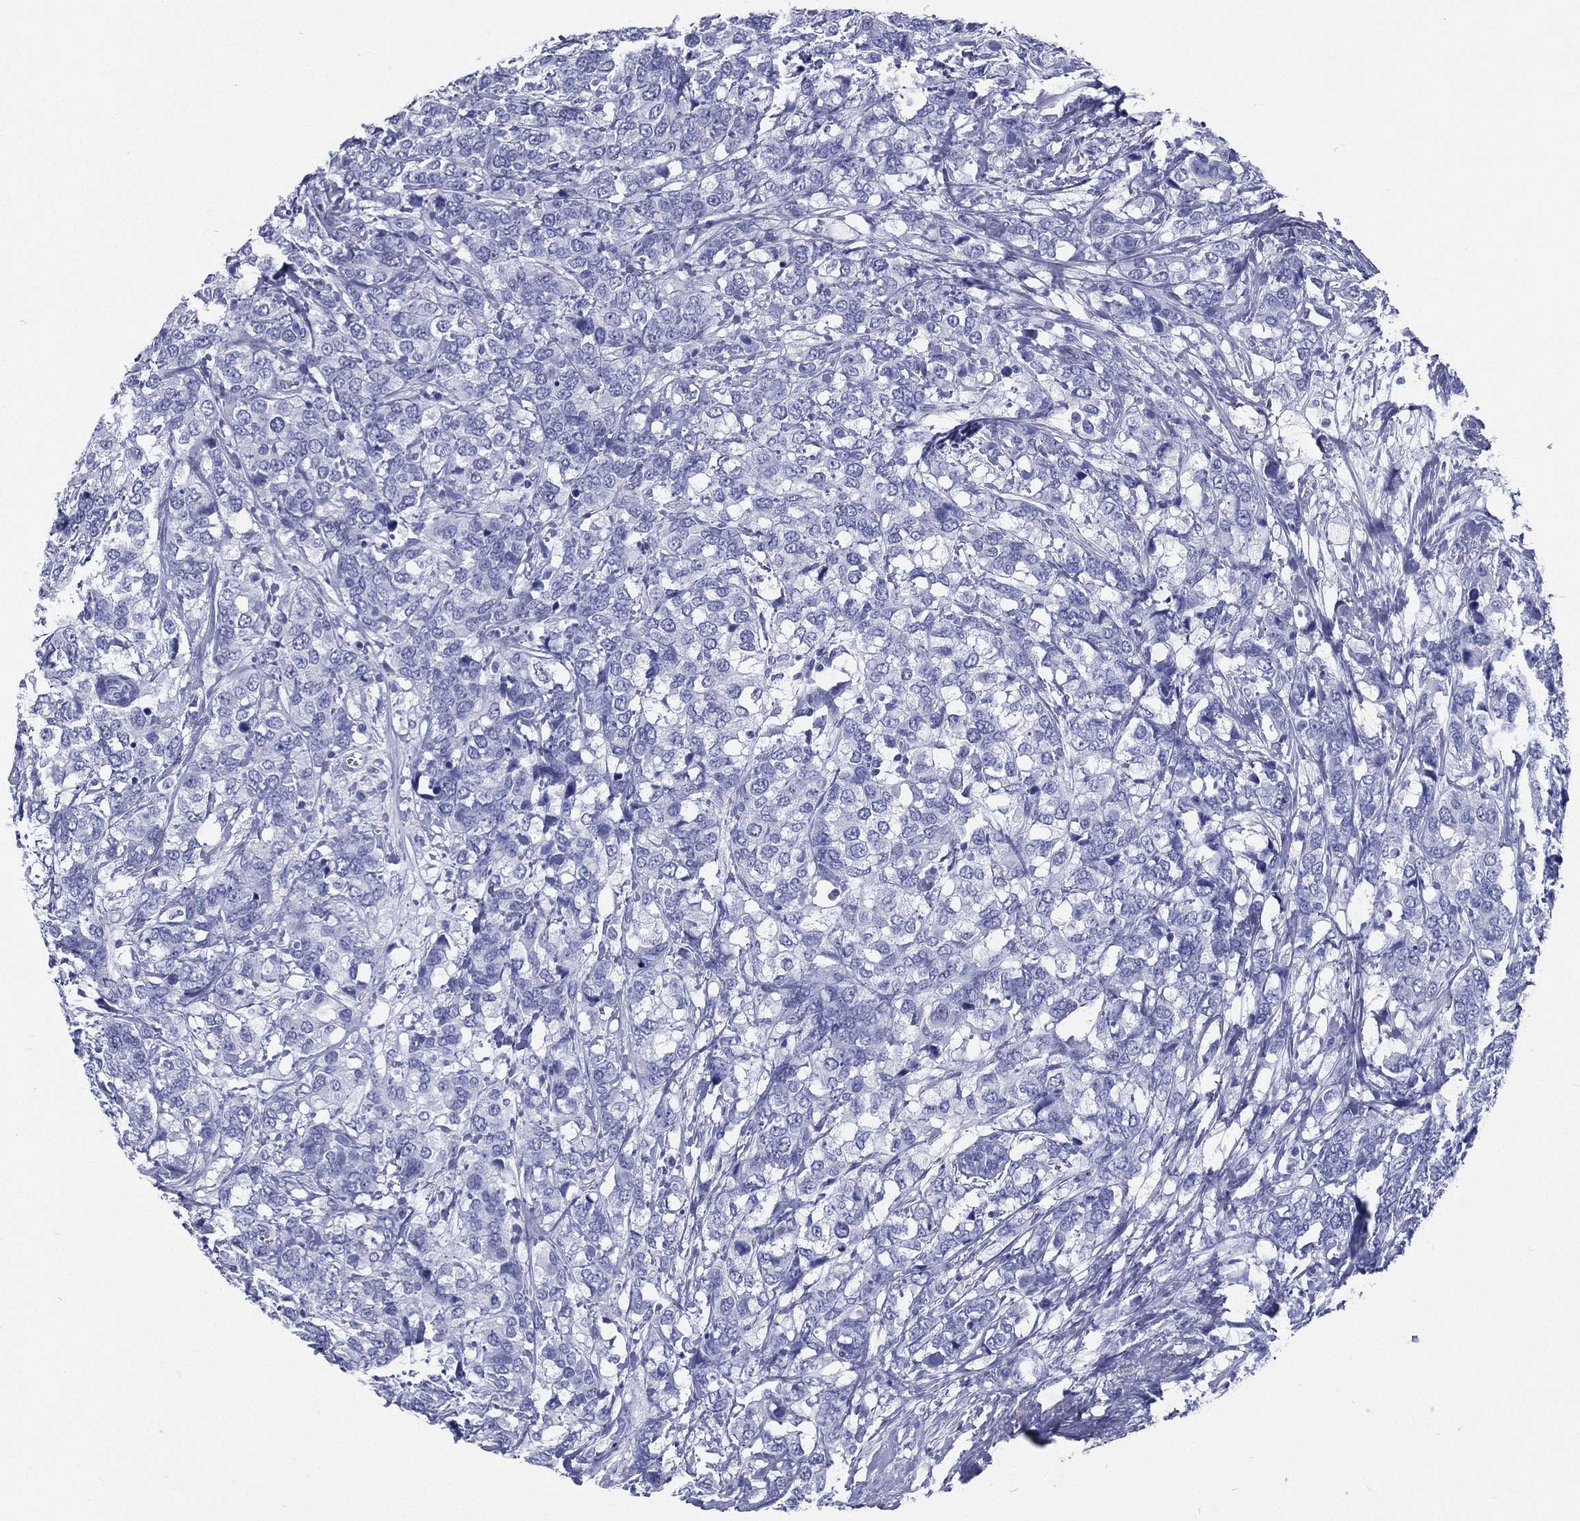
{"staining": {"intensity": "negative", "quantity": "none", "location": "none"}, "tissue": "breast cancer", "cell_type": "Tumor cells", "image_type": "cancer", "snomed": [{"axis": "morphology", "description": "Lobular carcinoma"}, {"axis": "topography", "description": "Breast"}], "caption": "Micrograph shows no significant protein staining in tumor cells of breast cancer (lobular carcinoma).", "gene": "RSPH4A", "patient": {"sex": "female", "age": 59}}